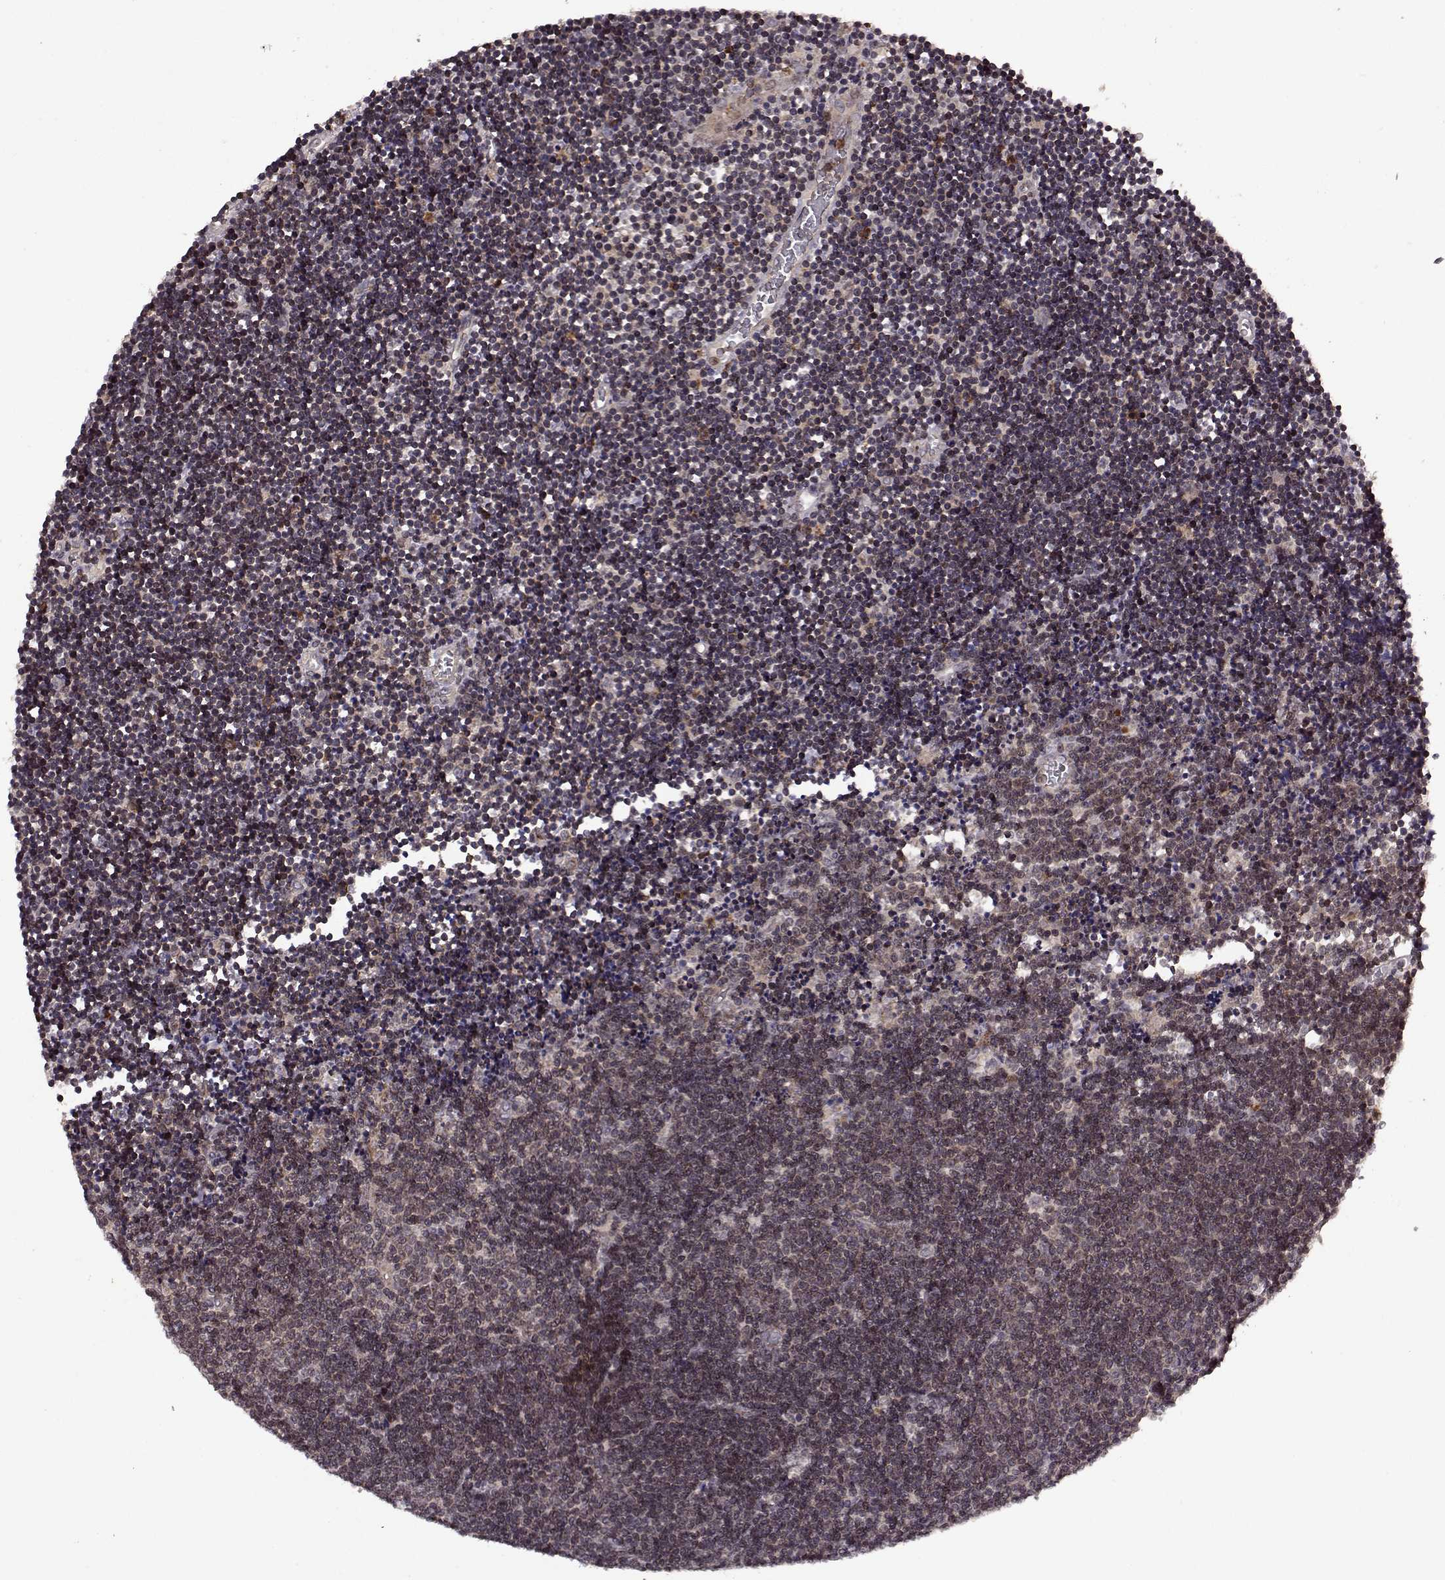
{"staining": {"intensity": "negative", "quantity": "none", "location": "none"}, "tissue": "lymphoma", "cell_type": "Tumor cells", "image_type": "cancer", "snomed": [{"axis": "morphology", "description": "Malignant lymphoma, non-Hodgkin's type, Low grade"}, {"axis": "topography", "description": "Brain"}], "caption": "Immunohistochemistry of human lymphoma shows no expression in tumor cells.", "gene": "TRMU", "patient": {"sex": "female", "age": 66}}